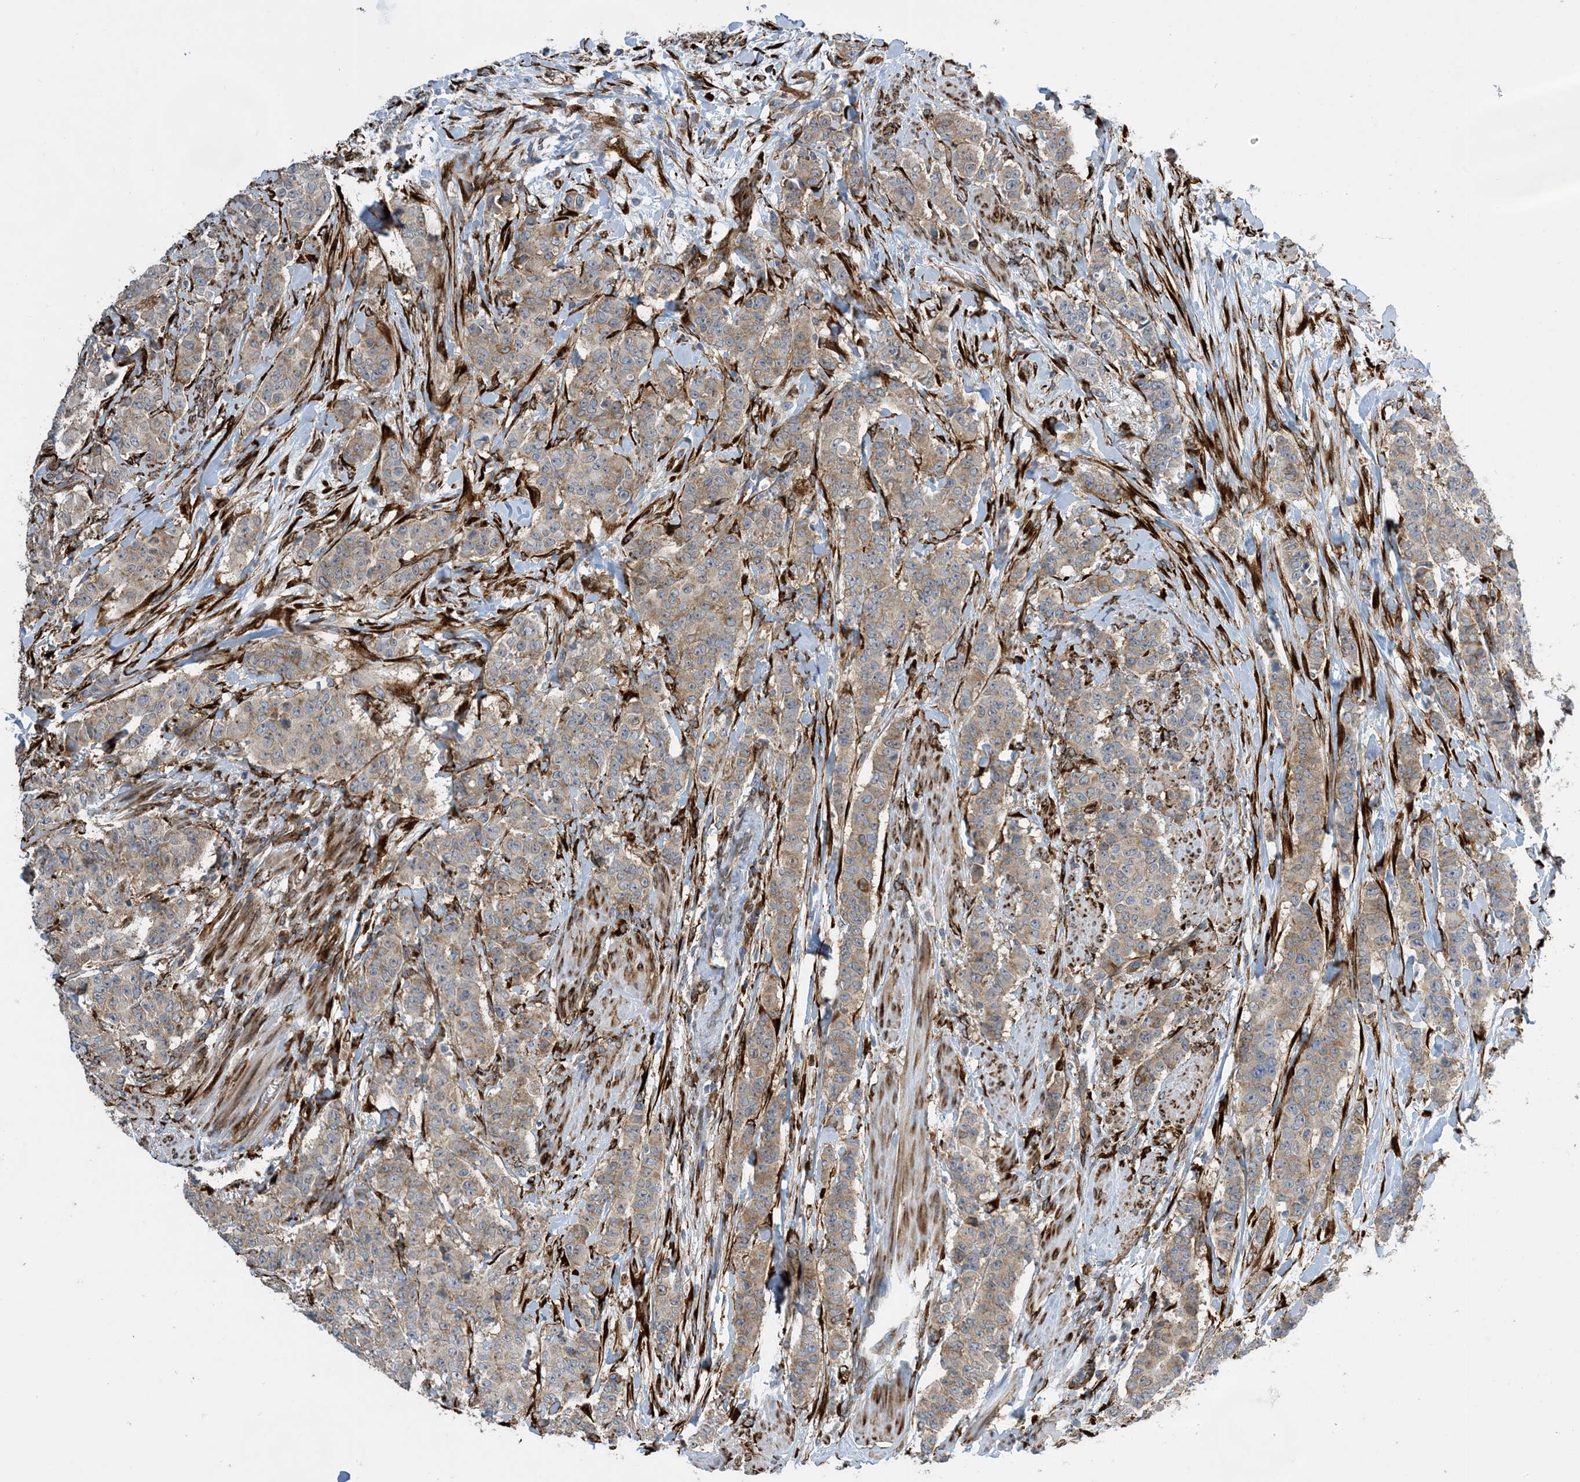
{"staining": {"intensity": "weak", "quantity": ">75%", "location": "cytoplasmic/membranous"}, "tissue": "breast cancer", "cell_type": "Tumor cells", "image_type": "cancer", "snomed": [{"axis": "morphology", "description": "Duct carcinoma"}, {"axis": "topography", "description": "Breast"}], "caption": "High-power microscopy captured an immunohistochemistry (IHC) histopathology image of infiltrating ductal carcinoma (breast), revealing weak cytoplasmic/membranous staining in approximately >75% of tumor cells.", "gene": "ZBTB45", "patient": {"sex": "female", "age": 40}}